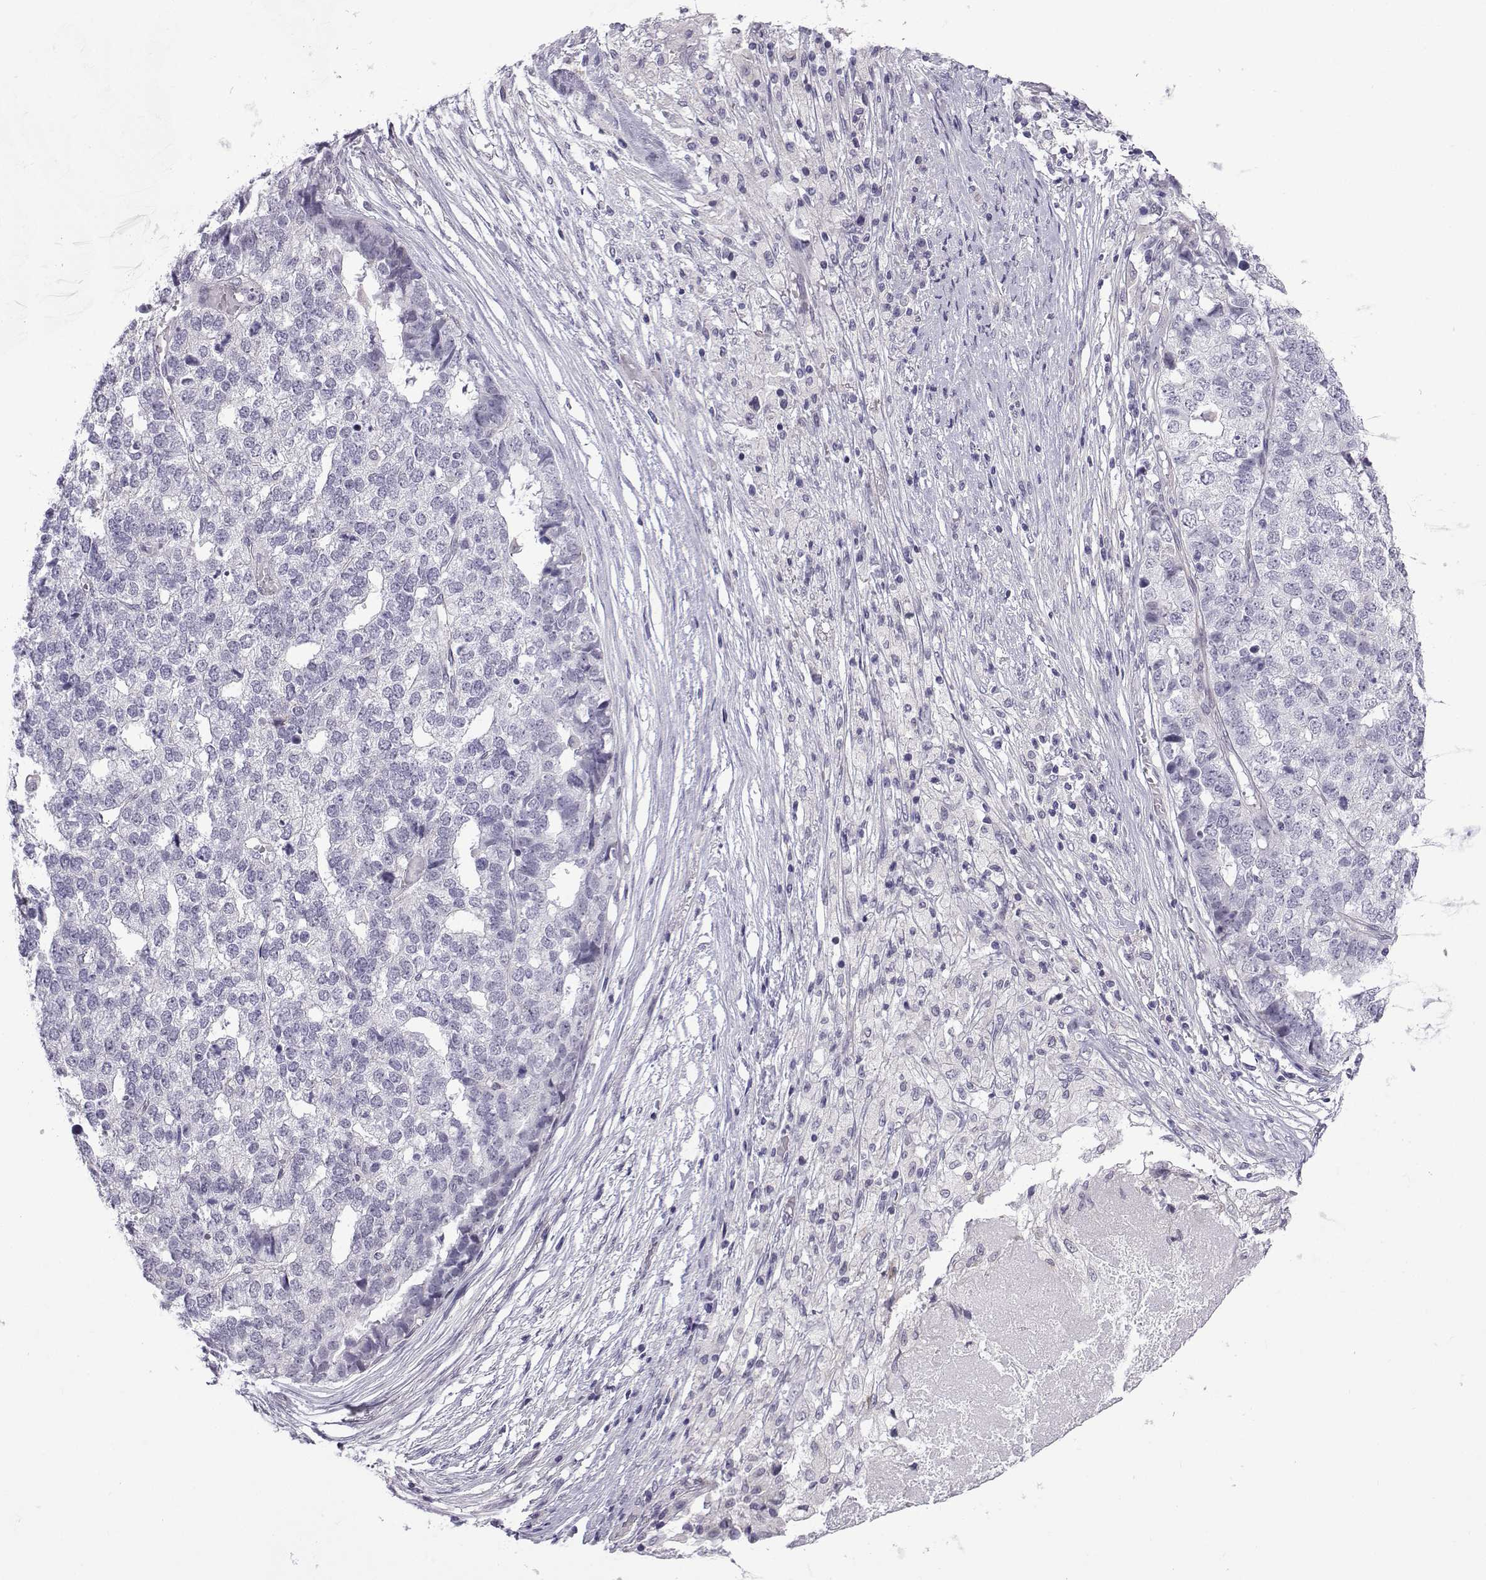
{"staining": {"intensity": "negative", "quantity": "none", "location": "none"}, "tissue": "stomach cancer", "cell_type": "Tumor cells", "image_type": "cancer", "snomed": [{"axis": "morphology", "description": "Adenocarcinoma, NOS"}, {"axis": "topography", "description": "Stomach"}], "caption": "High magnification brightfield microscopy of stomach adenocarcinoma stained with DAB (3,3'-diaminobenzidine) (brown) and counterstained with hematoxylin (blue): tumor cells show no significant staining.", "gene": "CFAP53", "patient": {"sex": "male", "age": 69}}